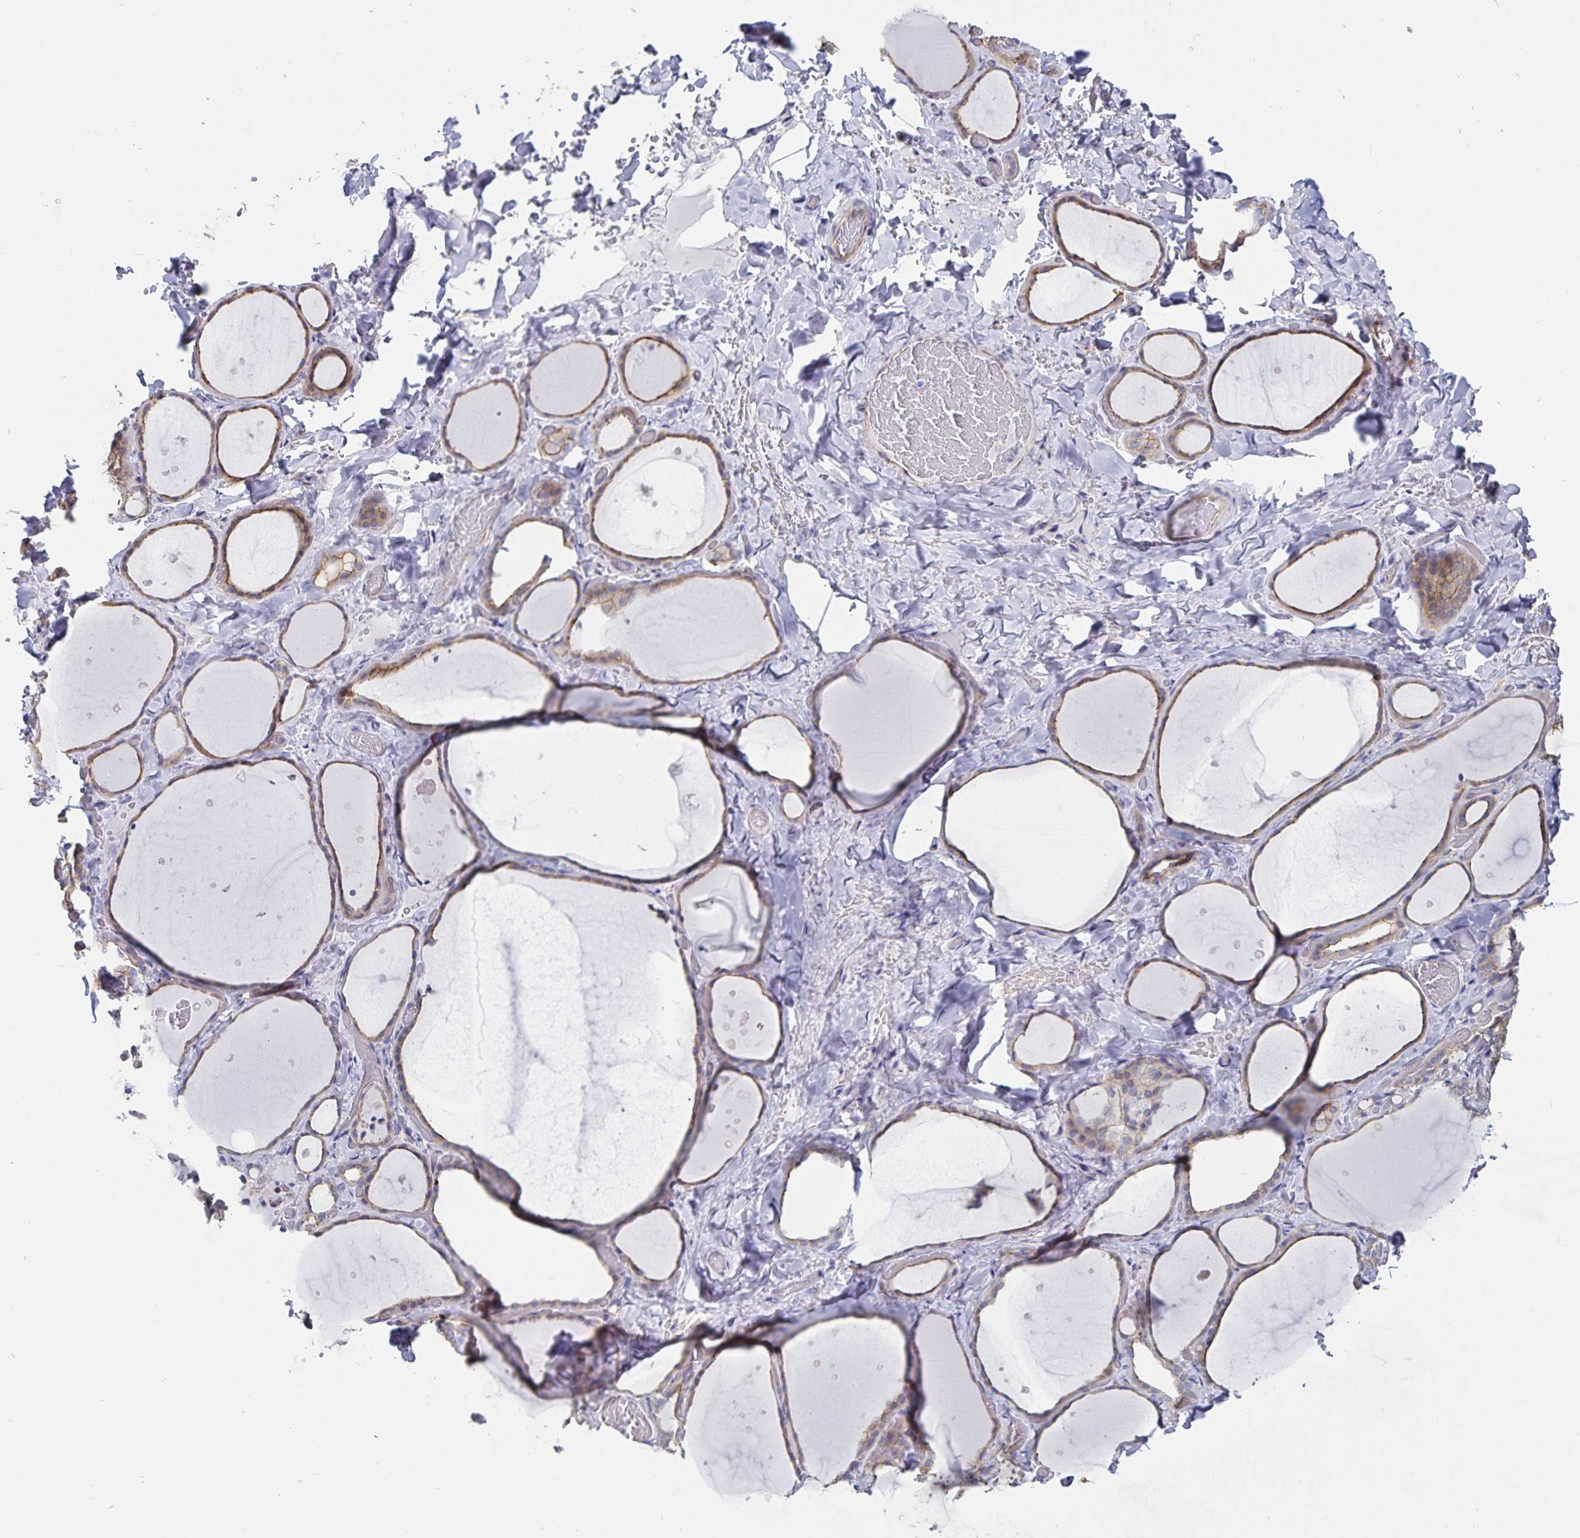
{"staining": {"intensity": "weak", "quantity": "25%-75%", "location": "cytoplasmic/membranous"}, "tissue": "thyroid gland", "cell_type": "Glandular cells", "image_type": "normal", "snomed": [{"axis": "morphology", "description": "Normal tissue, NOS"}, {"axis": "topography", "description": "Thyroid gland"}], "caption": "DAB (3,3'-diaminobenzidine) immunohistochemical staining of normal human thyroid gland demonstrates weak cytoplasmic/membranous protein expression in approximately 25%-75% of glandular cells. The protein of interest is shown in brown color, while the nuclei are stained blue.", "gene": "SSTR1", "patient": {"sex": "female", "age": 36}}